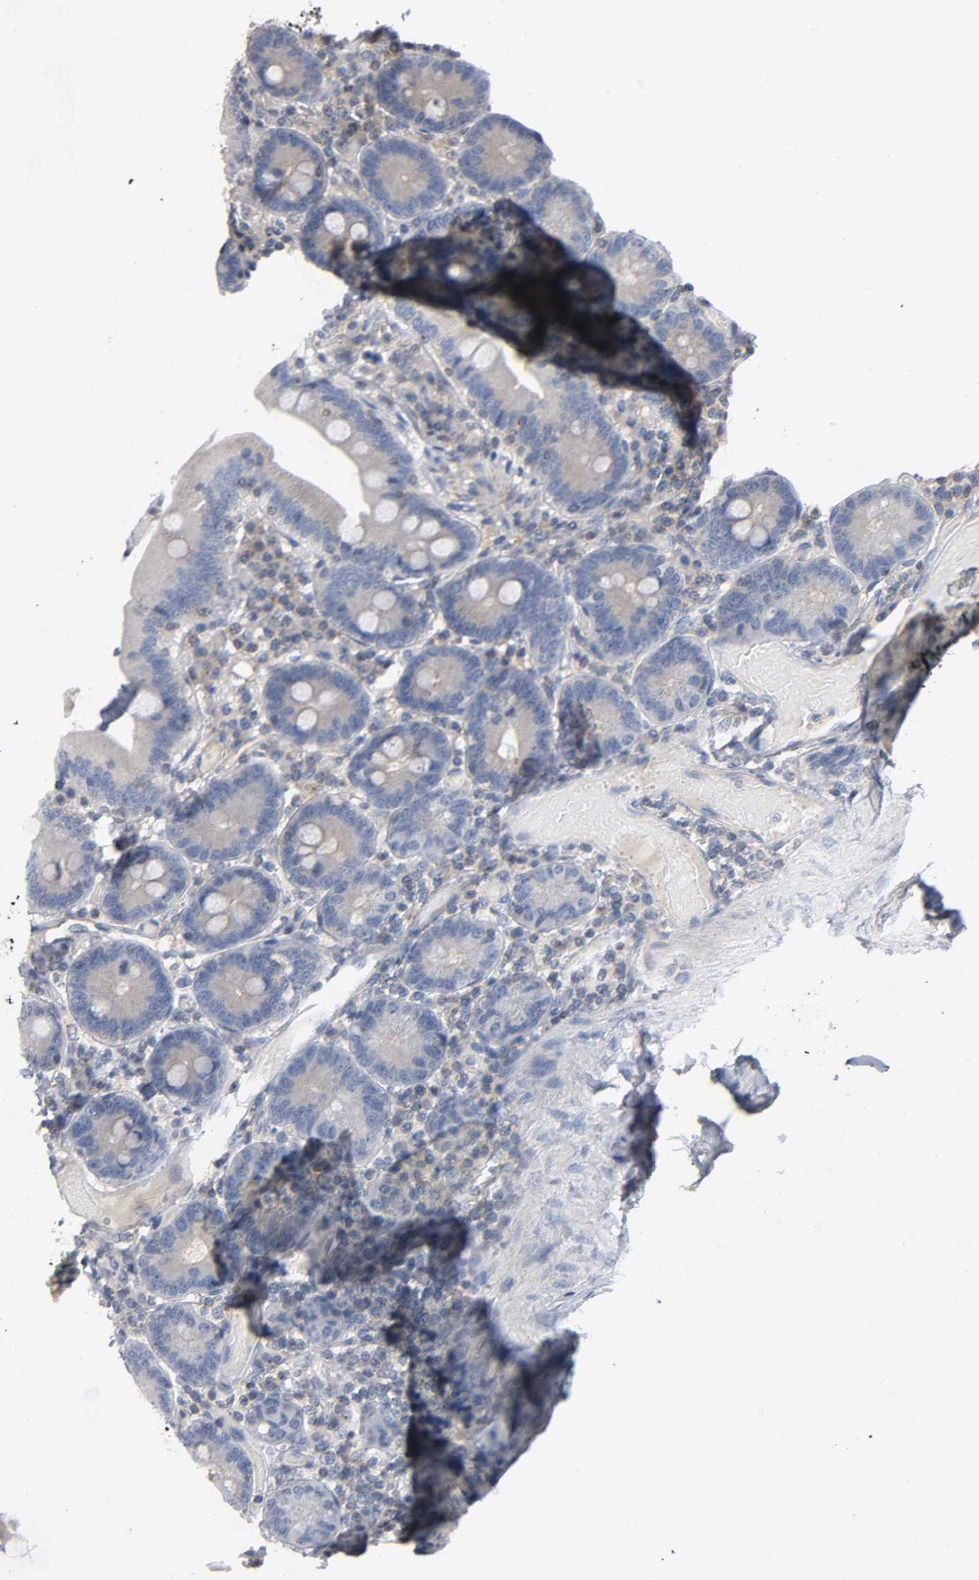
{"staining": {"intensity": "weak", "quantity": "25%-75%", "location": "cytoplasmic/membranous"}, "tissue": "duodenum", "cell_type": "Glandular cells", "image_type": "normal", "snomed": [{"axis": "morphology", "description": "Normal tissue, NOS"}, {"axis": "topography", "description": "Duodenum"}], "caption": "High-power microscopy captured an immunohistochemistry image of benign duodenum, revealing weak cytoplasmic/membranous positivity in approximately 25%-75% of glandular cells. (IHC, brightfield microscopy, high magnification).", "gene": "IKBKB", "patient": {"sex": "male", "age": 66}}